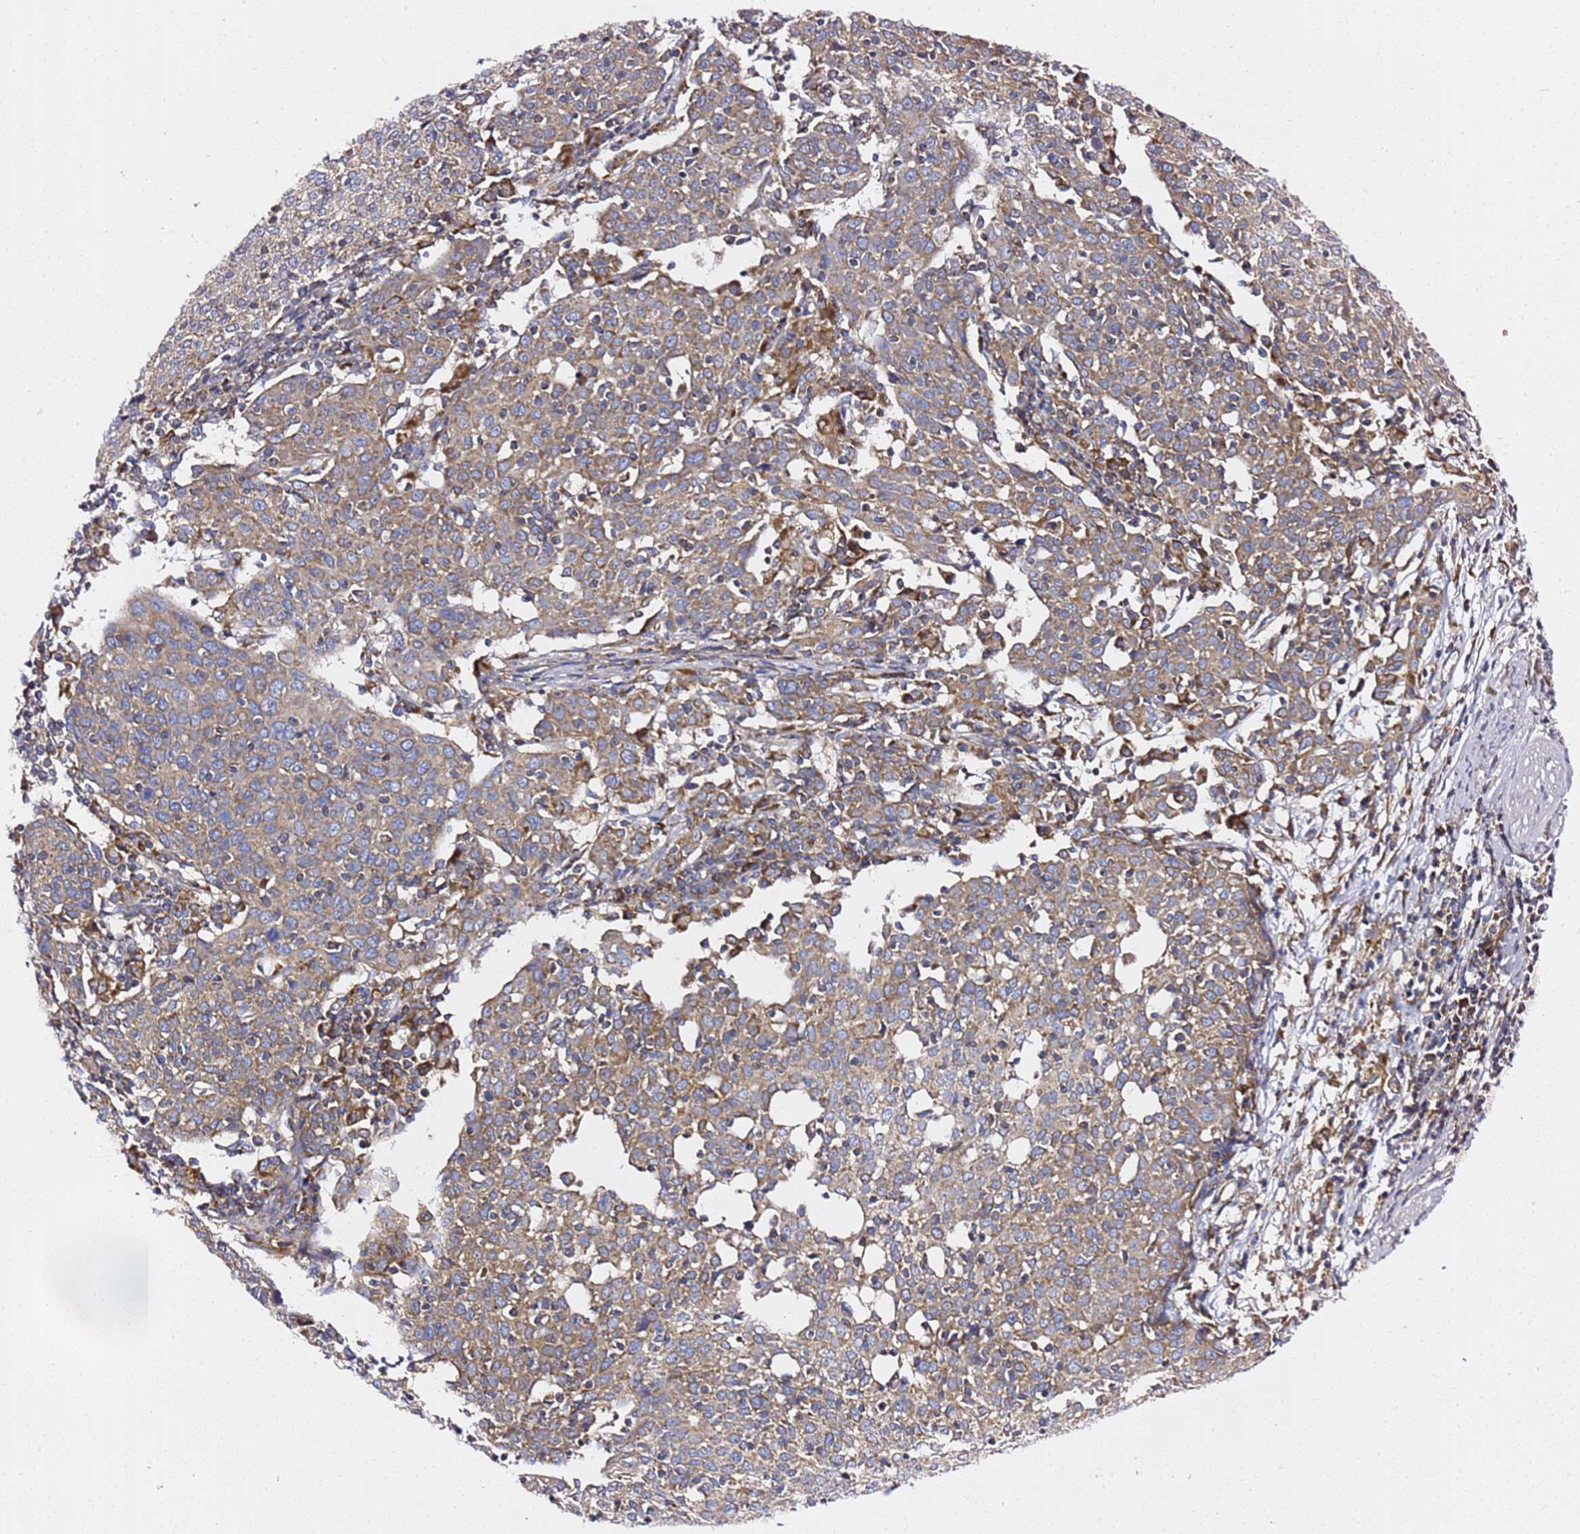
{"staining": {"intensity": "moderate", "quantity": "25%-75%", "location": "cytoplasmic/membranous"}, "tissue": "cervical cancer", "cell_type": "Tumor cells", "image_type": "cancer", "snomed": [{"axis": "morphology", "description": "Squamous cell carcinoma, NOS"}, {"axis": "topography", "description": "Cervix"}], "caption": "This is an image of IHC staining of cervical cancer (squamous cell carcinoma), which shows moderate staining in the cytoplasmic/membranous of tumor cells.", "gene": "C19orf12", "patient": {"sex": "female", "age": 67}}